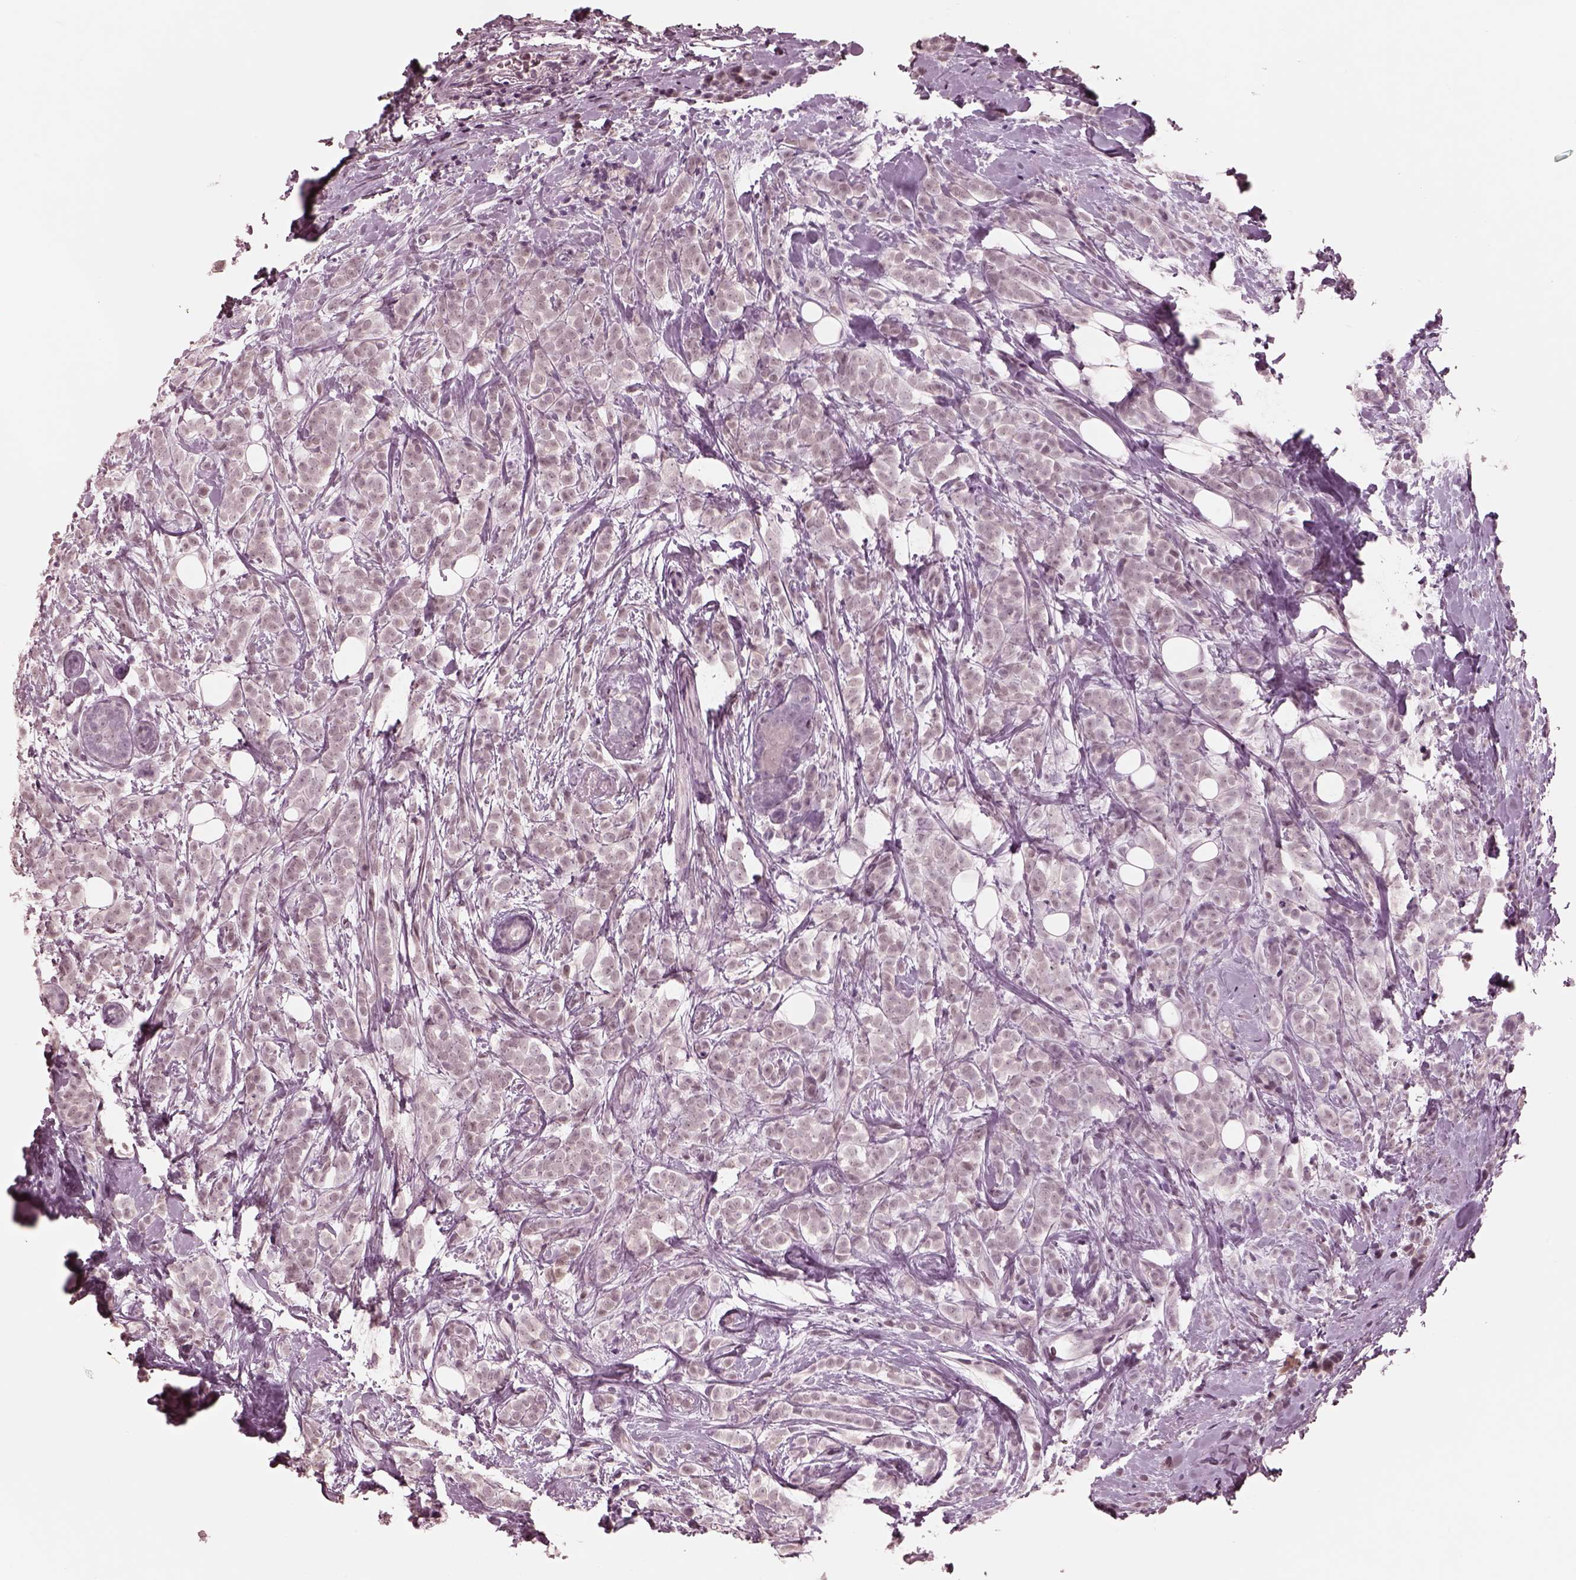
{"staining": {"intensity": "negative", "quantity": "none", "location": "none"}, "tissue": "breast cancer", "cell_type": "Tumor cells", "image_type": "cancer", "snomed": [{"axis": "morphology", "description": "Lobular carcinoma"}, {"axis": "topography", "description": "Breast"}], "caption": "High magnification brightfield microscopy of breast lobular carcinoma stained with DAB (brown) and counterstained with hematoxylin (blue): tumor cells show no significant positivity.", "gene": "GARIN4", "patient": {"sex": "female", "age": 49}}